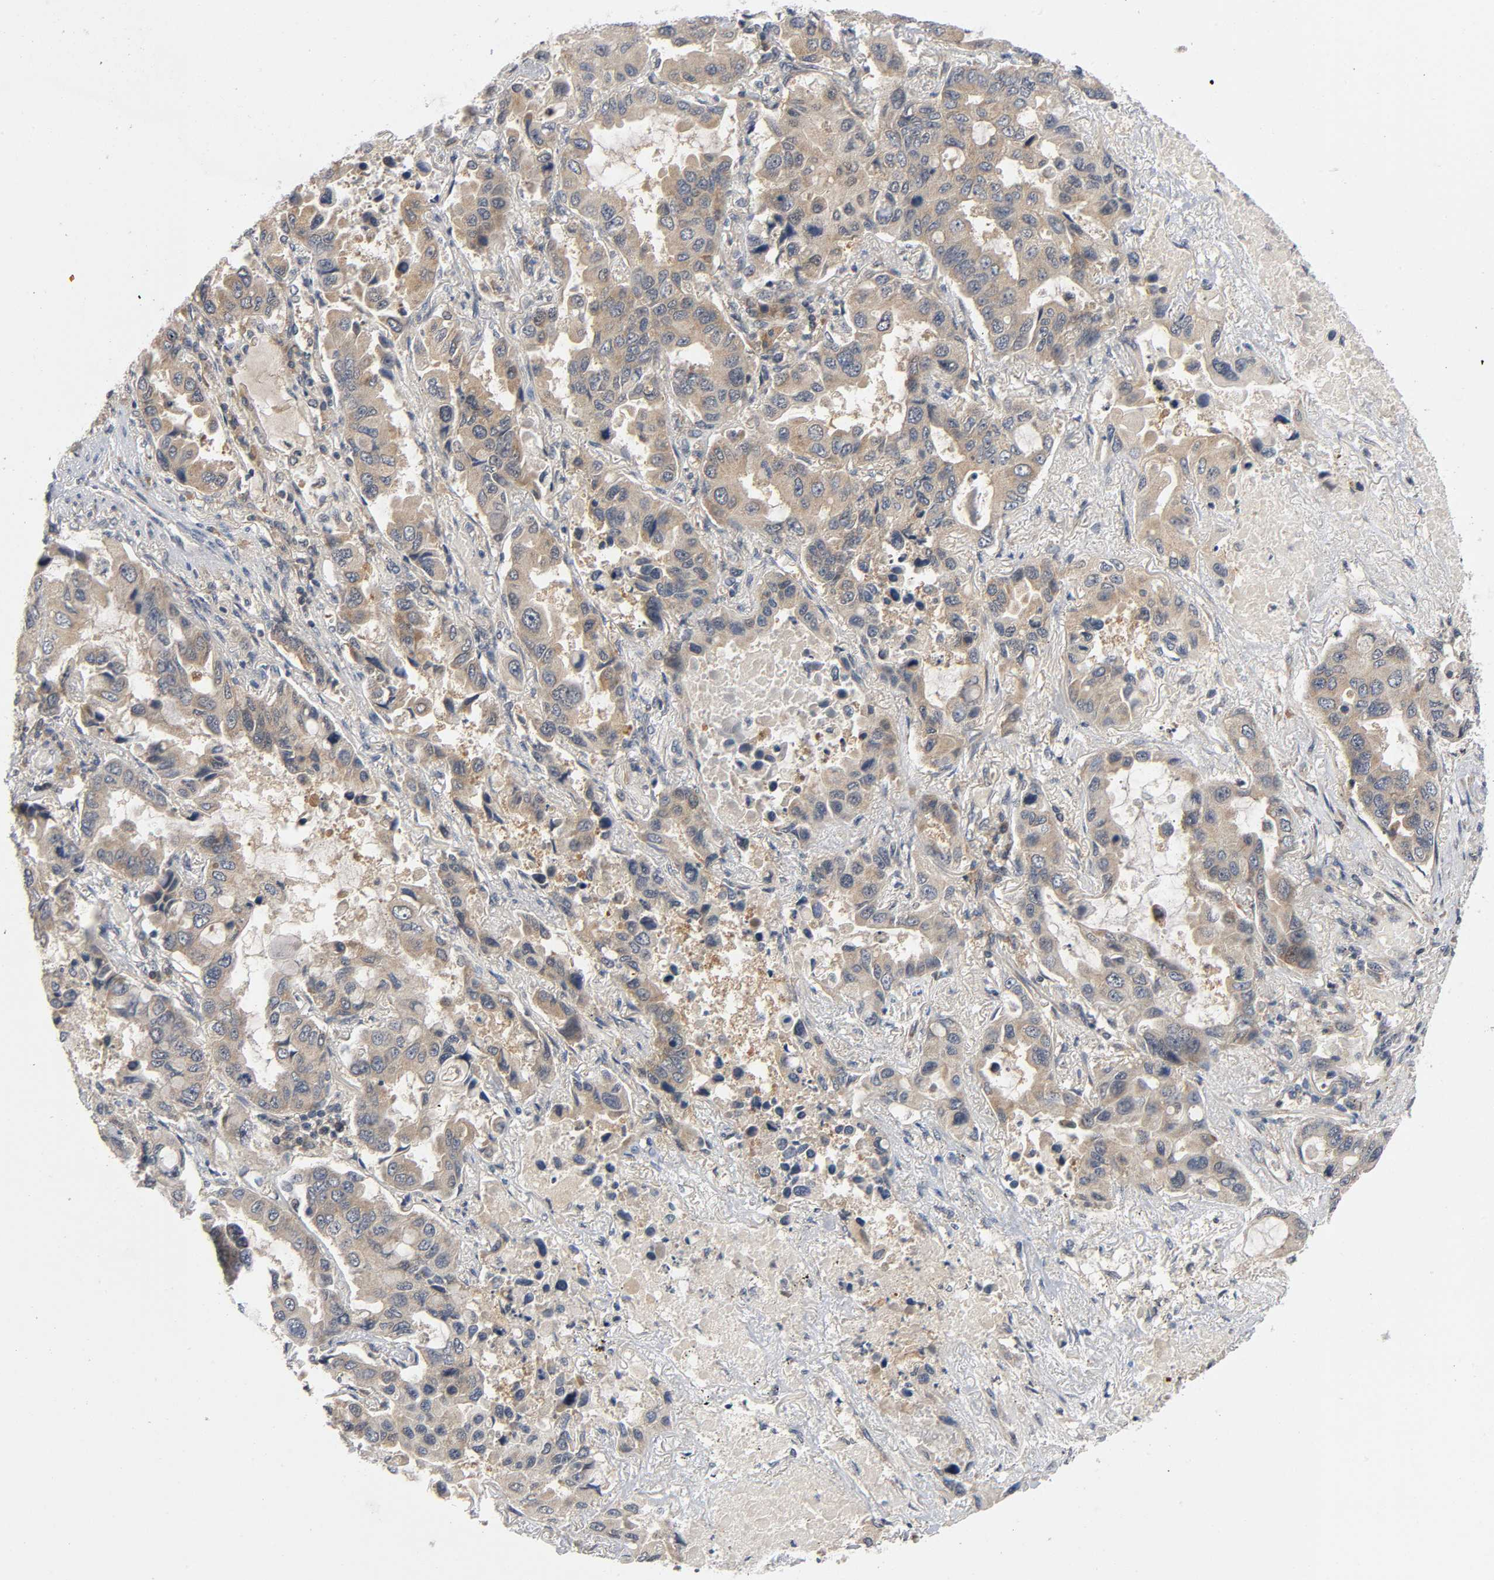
{"staining": {"intensity": "moderate", "quantity": ">75%", "location": "cytoplasmic/membranous"}, "tissue": "lung cancer", "cell_type": "Tumor cells", "image_type": "cancer", "snomed": [{"axis": "morphology", "description": "Adenocarcinoma, NOS"}, {"axis": "topography", "description": "Lung"}], "caption": "This is a histology image of IHC staining of lung cancer, which shows moderate expression in the cytoplasmic/membranous of tumor cells.", "gene": "MAPK8", "patient": {"sex": "male", "age": 64}}